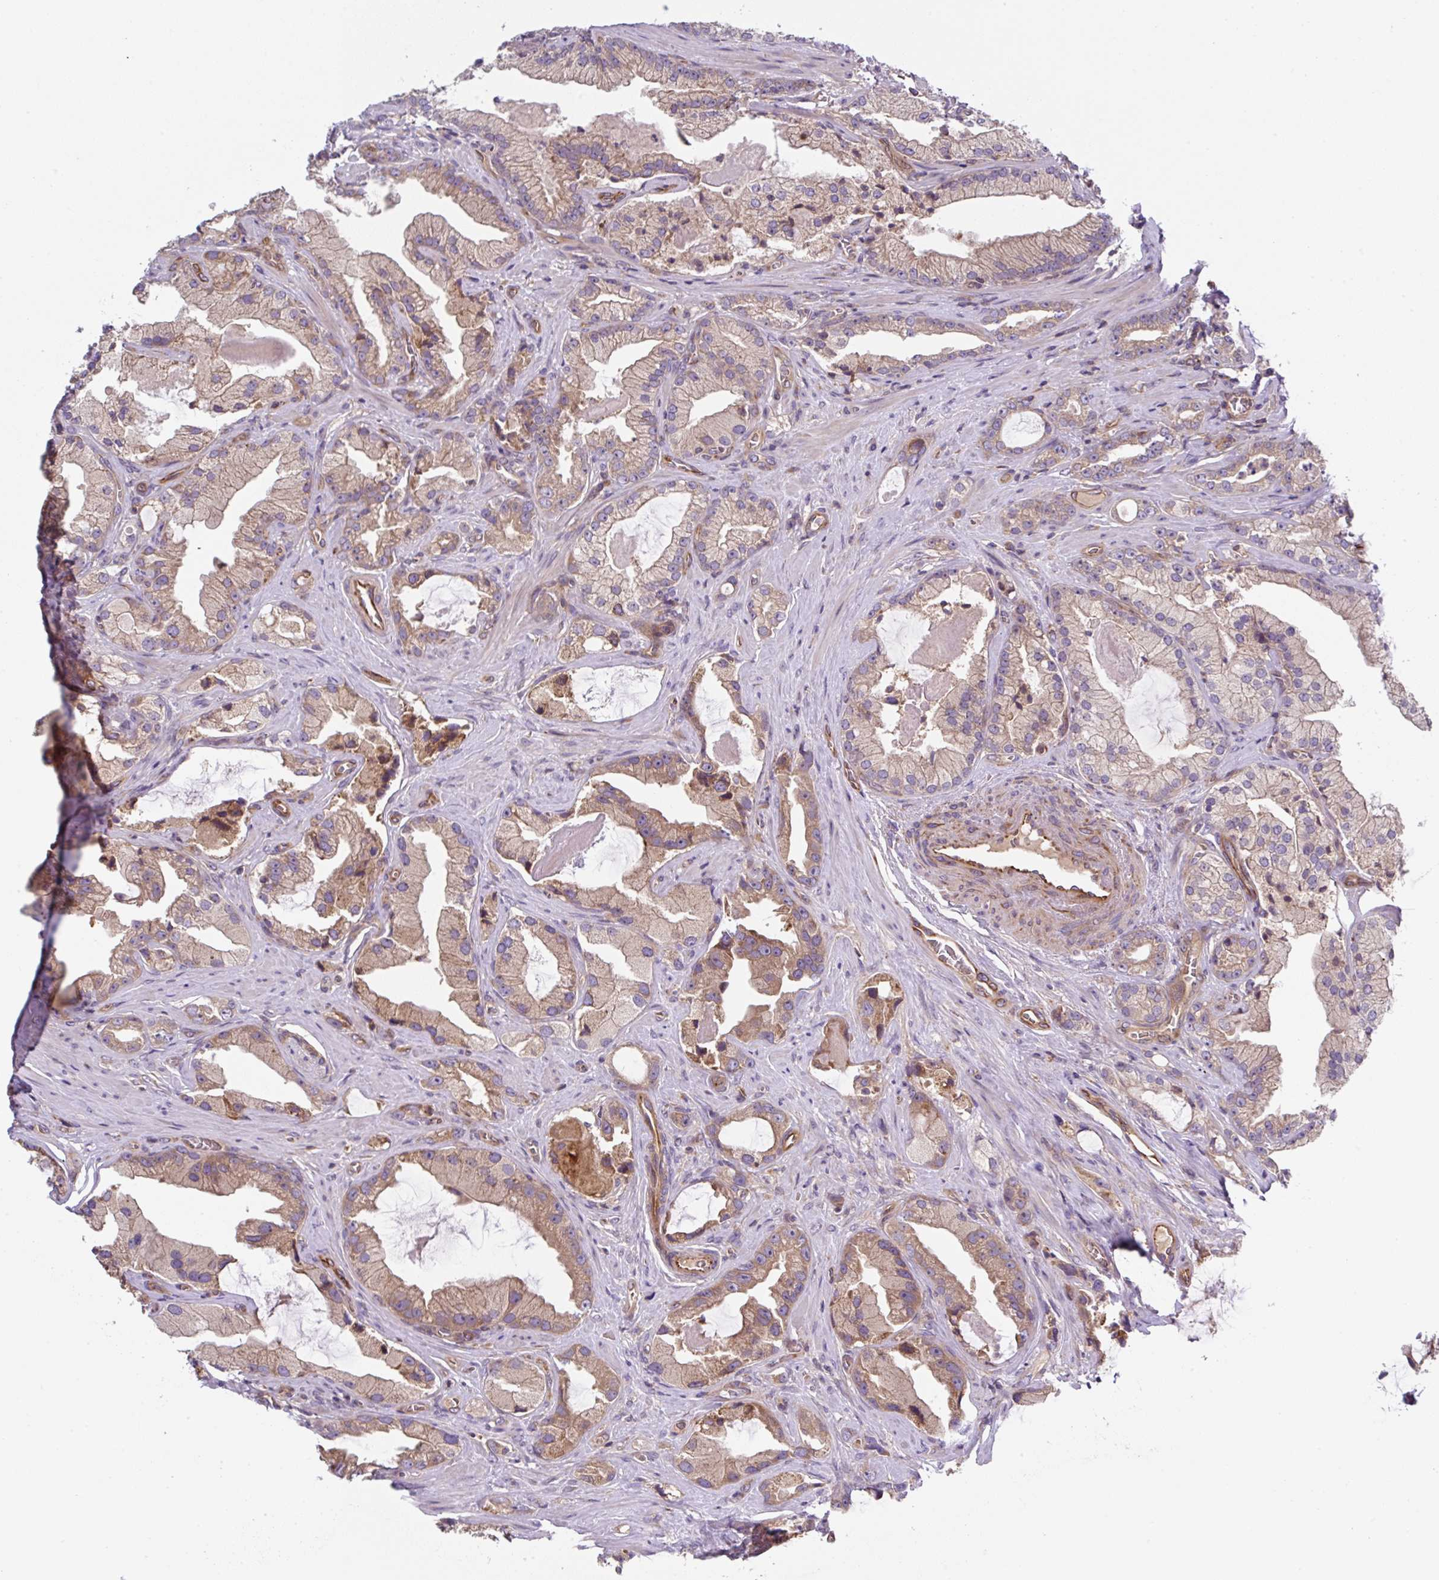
{"staining": {"intensity": "moderate", "quantity": "25%-75%", "location": "cytoplasmic/membranous"}, "tissue": "prostate cancer", "cell_type": "Tumor cells", "image_type": "cancer", "snomed": [{"axis": "morphology", "description": "Adenocarcinoma, High grade"}, {"axis": "topography", "description": "Prostate"}], "caption": "Immunohistochemistry (IHC) histopathology image of human prostate cancer stained for a protein (brown), which demonstrates medium levels of moderate cytoplasmic/membranous expression in about 25%-75% of tumor cells.", "gene": "APOBEC3D", "patient": {"sex": "male", "age": 68}}